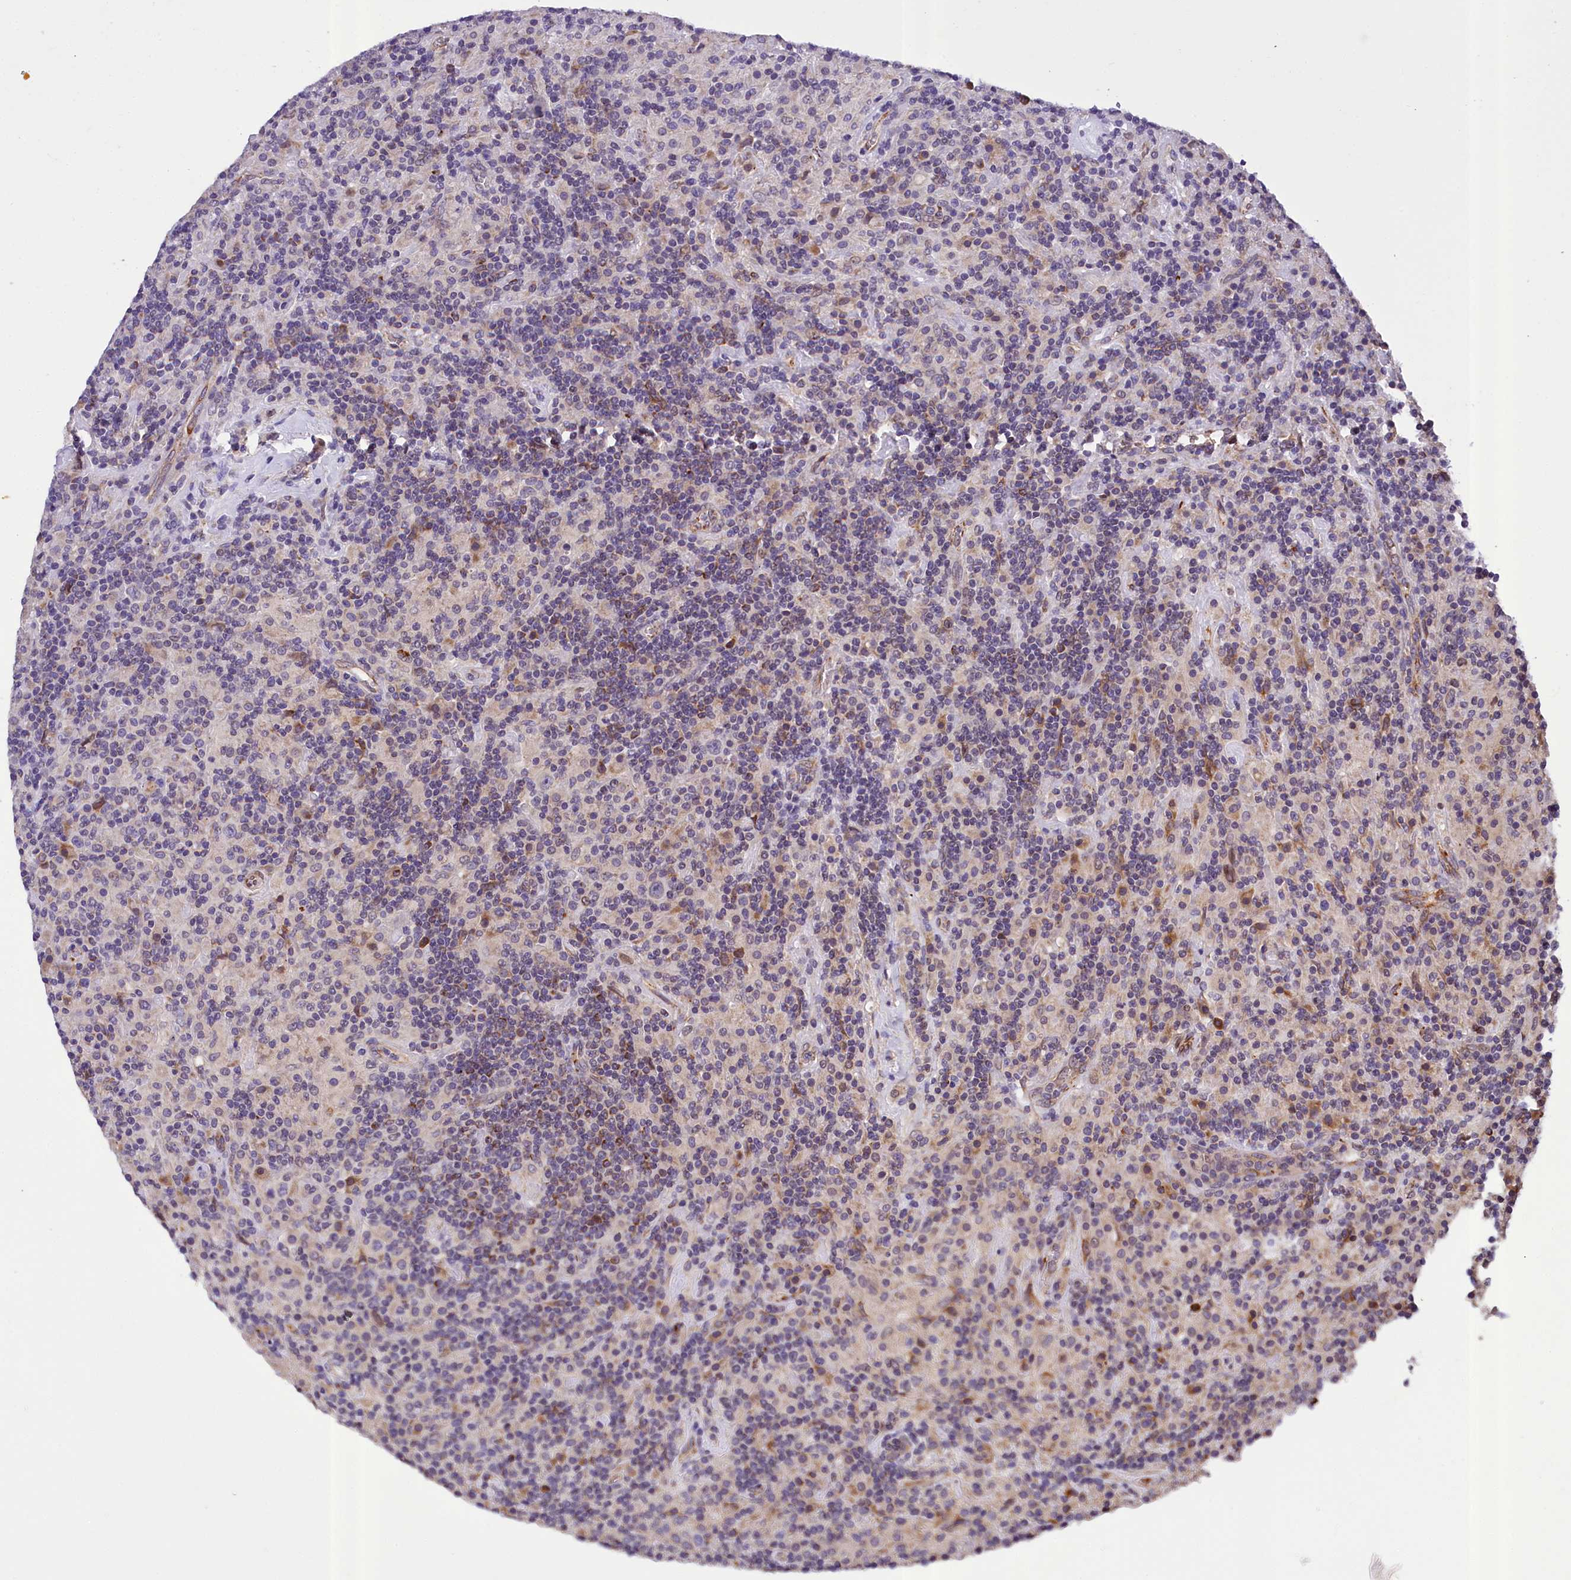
{"staining": {"intensity": "negative", "quantity": "none", "location": "none"}, "tissue": "lymphoma", "cell_type": "Tumor cells", "image_type": "cancer", "snomed": [{"axis": "morphology", "description": "Hodgkin's disease, NOS"}, {"axis": "topography", "description": "Lymph node"}], "caption": "DAB (3,3'-diaminobenzidine) immunohistochemical staining of human lymphoma exhibits no significant staining in tumor cells. (DAB immunohistochemistry with hematoxylin counter stain).", "gene": "SUPV3L1", "patient": {"sex": "male", "age": 70}}